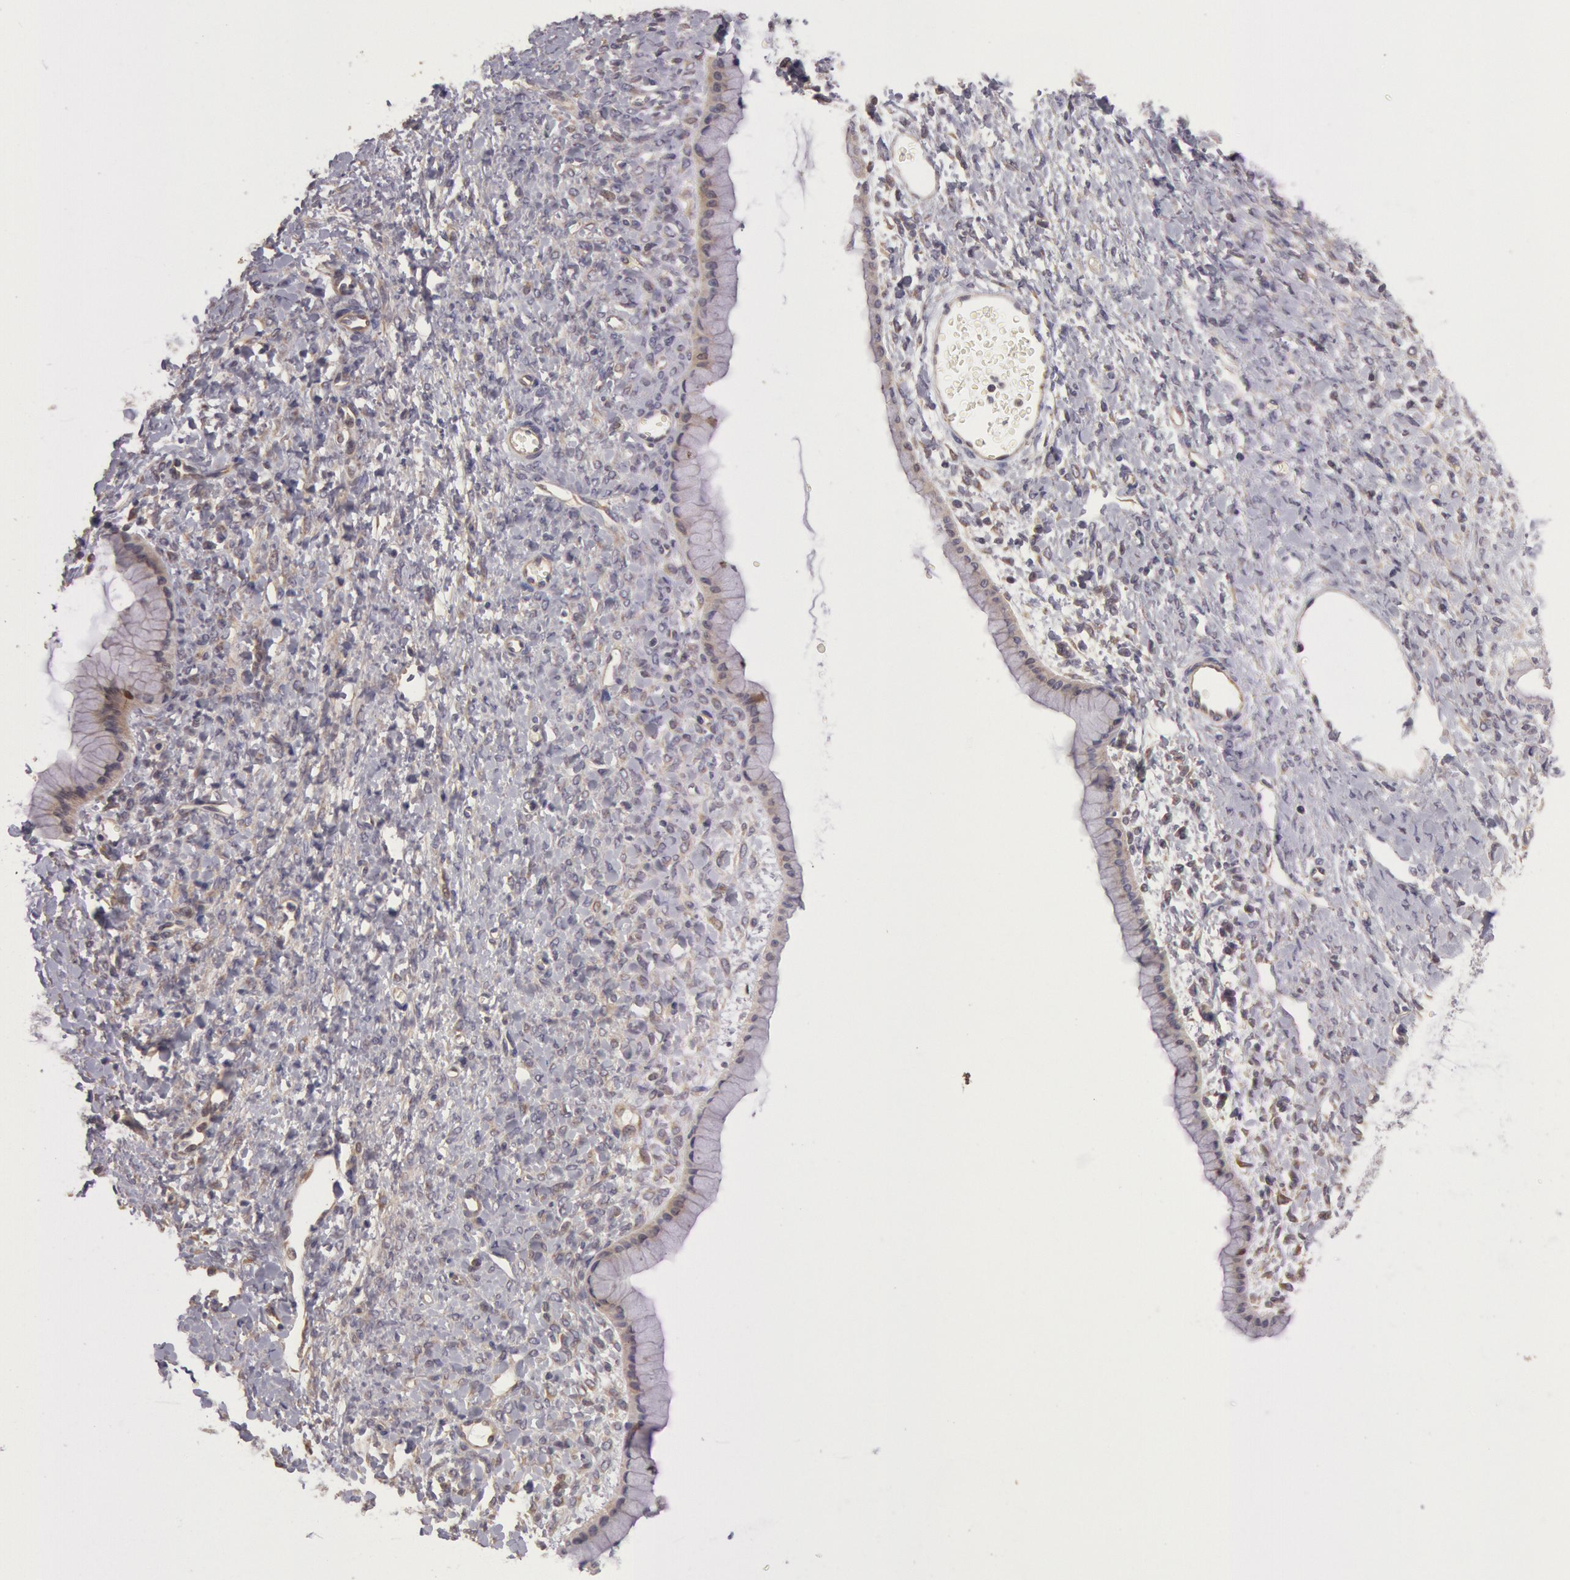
{"staining": {"intensity": "negative", "quantity": "none", "location": "none"}, "tissue": "ovarian cancer", "cell_type": "Tumor cells", "image_type": "cancer", "snomed": [{"axis": "morphology", "description": "Cystadenocarcinoma, mucinous, NOS"}, {"axis": "topography", "description": "Ovary"}], "caption": "Immunohistochemistry photomicrograph of neoplastic tissue: human ovarian mucinous cystadenocarcinoma stained with DAB shows no significant protein expression in tumor cells.", "gene": "AMOTL1", "patient": {"sex": "female", "age": 25}}